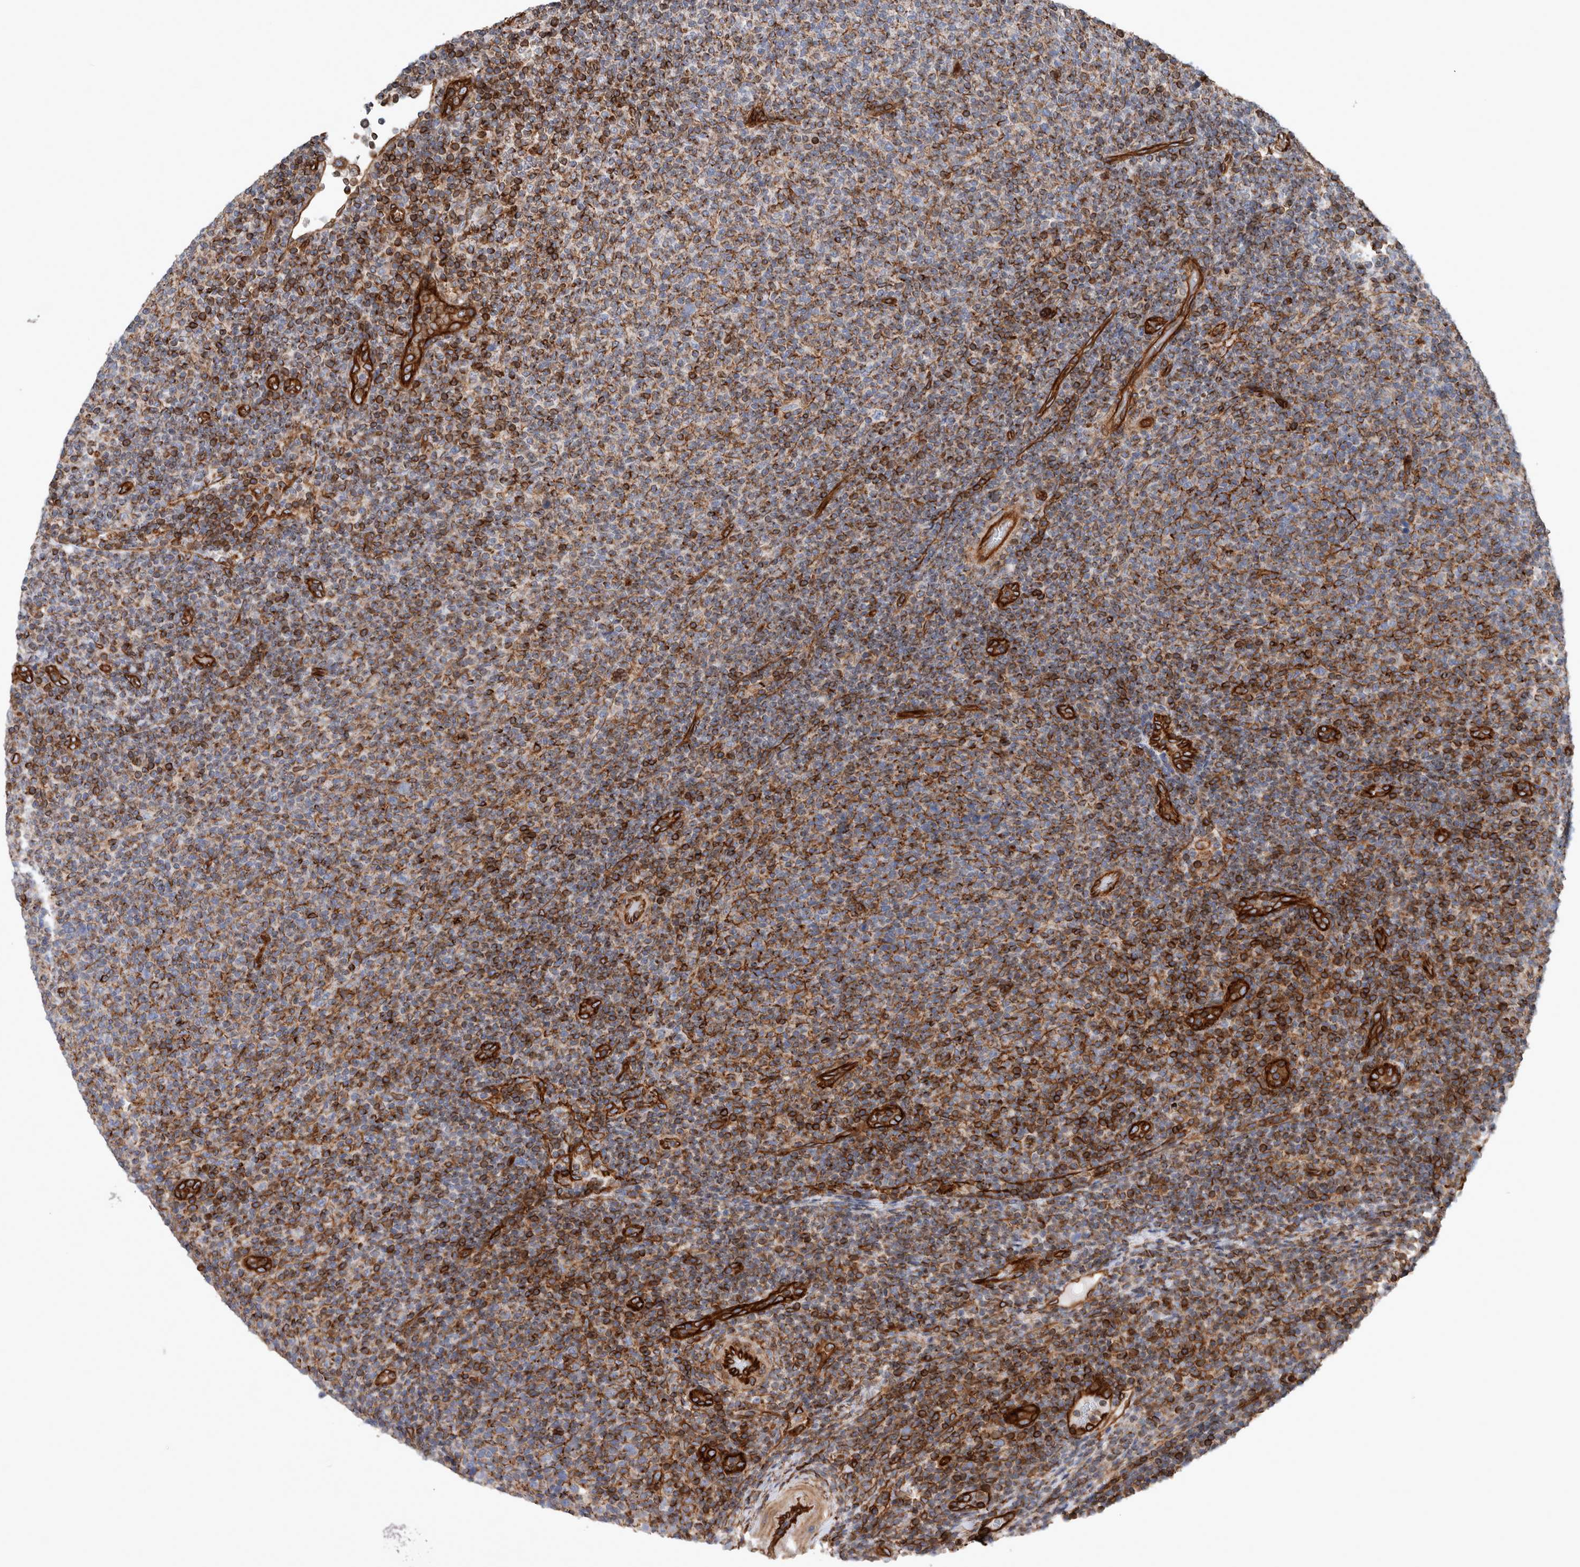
{"staining": {"intensity": "strong", "quantity": "<25%", "location": "cytoplasmic/membranous"}, "tissue": "lymphoma", "cell_type": "Tumor cells", "image_type": "cancer", "snomed": [{"axis": "morphology", "description": "Malignant lymphoma, non-Hodgkin's type, Low grade"}, {"axis": "topography", "description": "Lymph node"}], "caption": "This micrograph reveals low-grade malignant lymphoma, non-Hodgkin's type stained with immunohistochemistry (IHC) to label a protein in brown. The cytoplasmic/membranous of tumor cells show strong positivity for the protein. Nuclei are counter-stained blue.", "gene": "PLEC", "patient": {"sex": "male", "age": 66}}